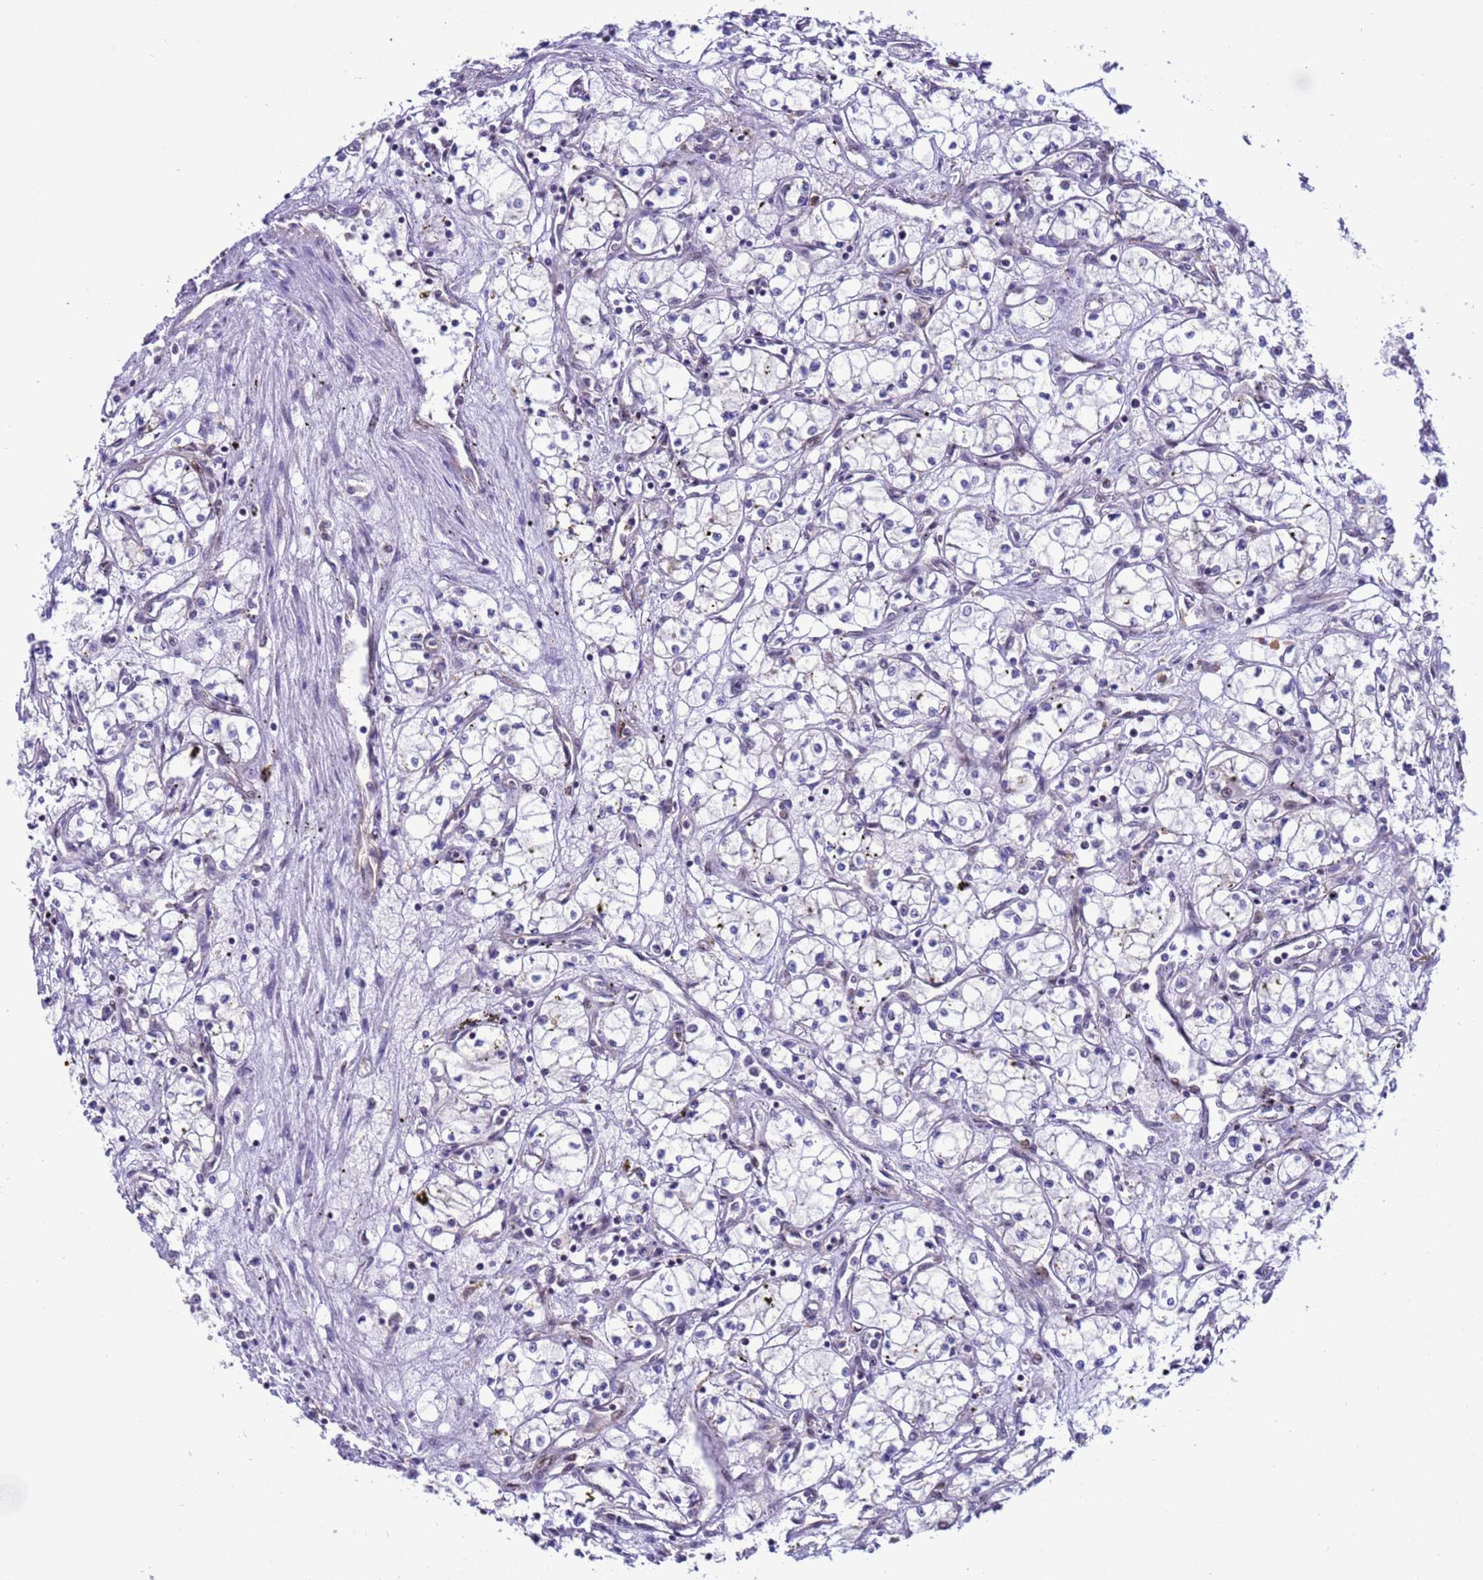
{"staining": {"intensity": "negative", "quantity": "none", "location": "none"}, "tissue": "renal cancer", "cell_type": "Tumor cells", "image_type": "cancer", "snomed": [{"axis": "morphology", "description": "Adenocarcinoma, NOS"}, {"axis": "topography", "description": "Kidney"}], "caption": "Tumor cells are negative for protein expression in human adenocarcinoma (renal). Nuclei are stained in blue.", "gene": "RASD1", "patient": {"sex": "male", "age": 59}}